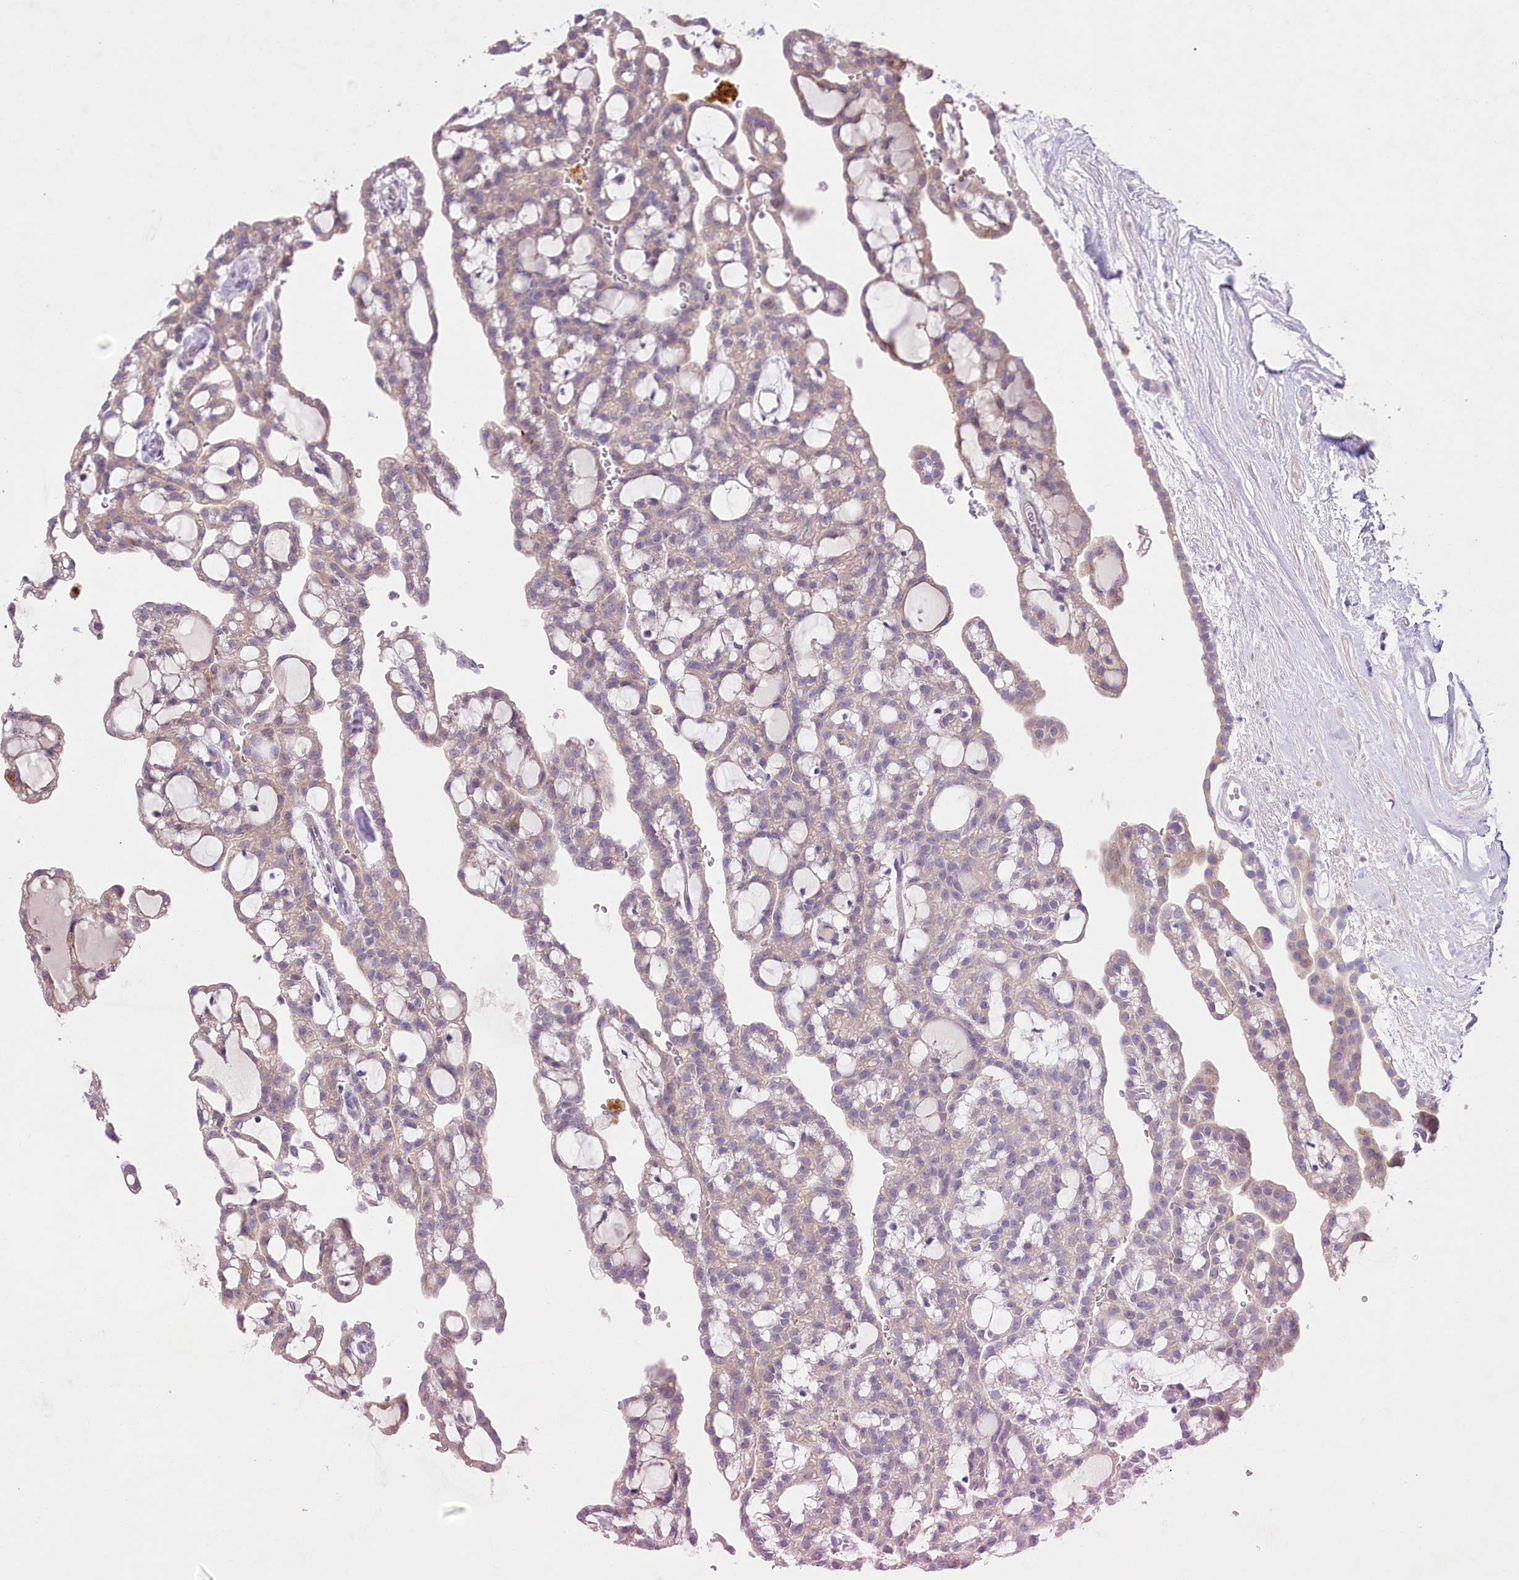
{"staining": {"intensity": "weak", "quantity": ">75%", "location": "cytoplasmic/membranous"}, "tissue": "renal cancer", "cell_type": "Tumor cells", "image_type": "cancer", "snomed": [{"axis": "morphology", "description": "Adenocarcinoma, NOS"}, {"axis": "topography", "description": "Kidney"}], "caption": "An immunohistochemistry (IHC) photomicrograph of tumor tissue is shown. Protein staining in brown labels weak cytoplasmic/membranous positivity in adenocarcinoma (renal) within tumor cells.", "gene": "LRRC14B", "patient": {"sex": "male", "age": 63}}